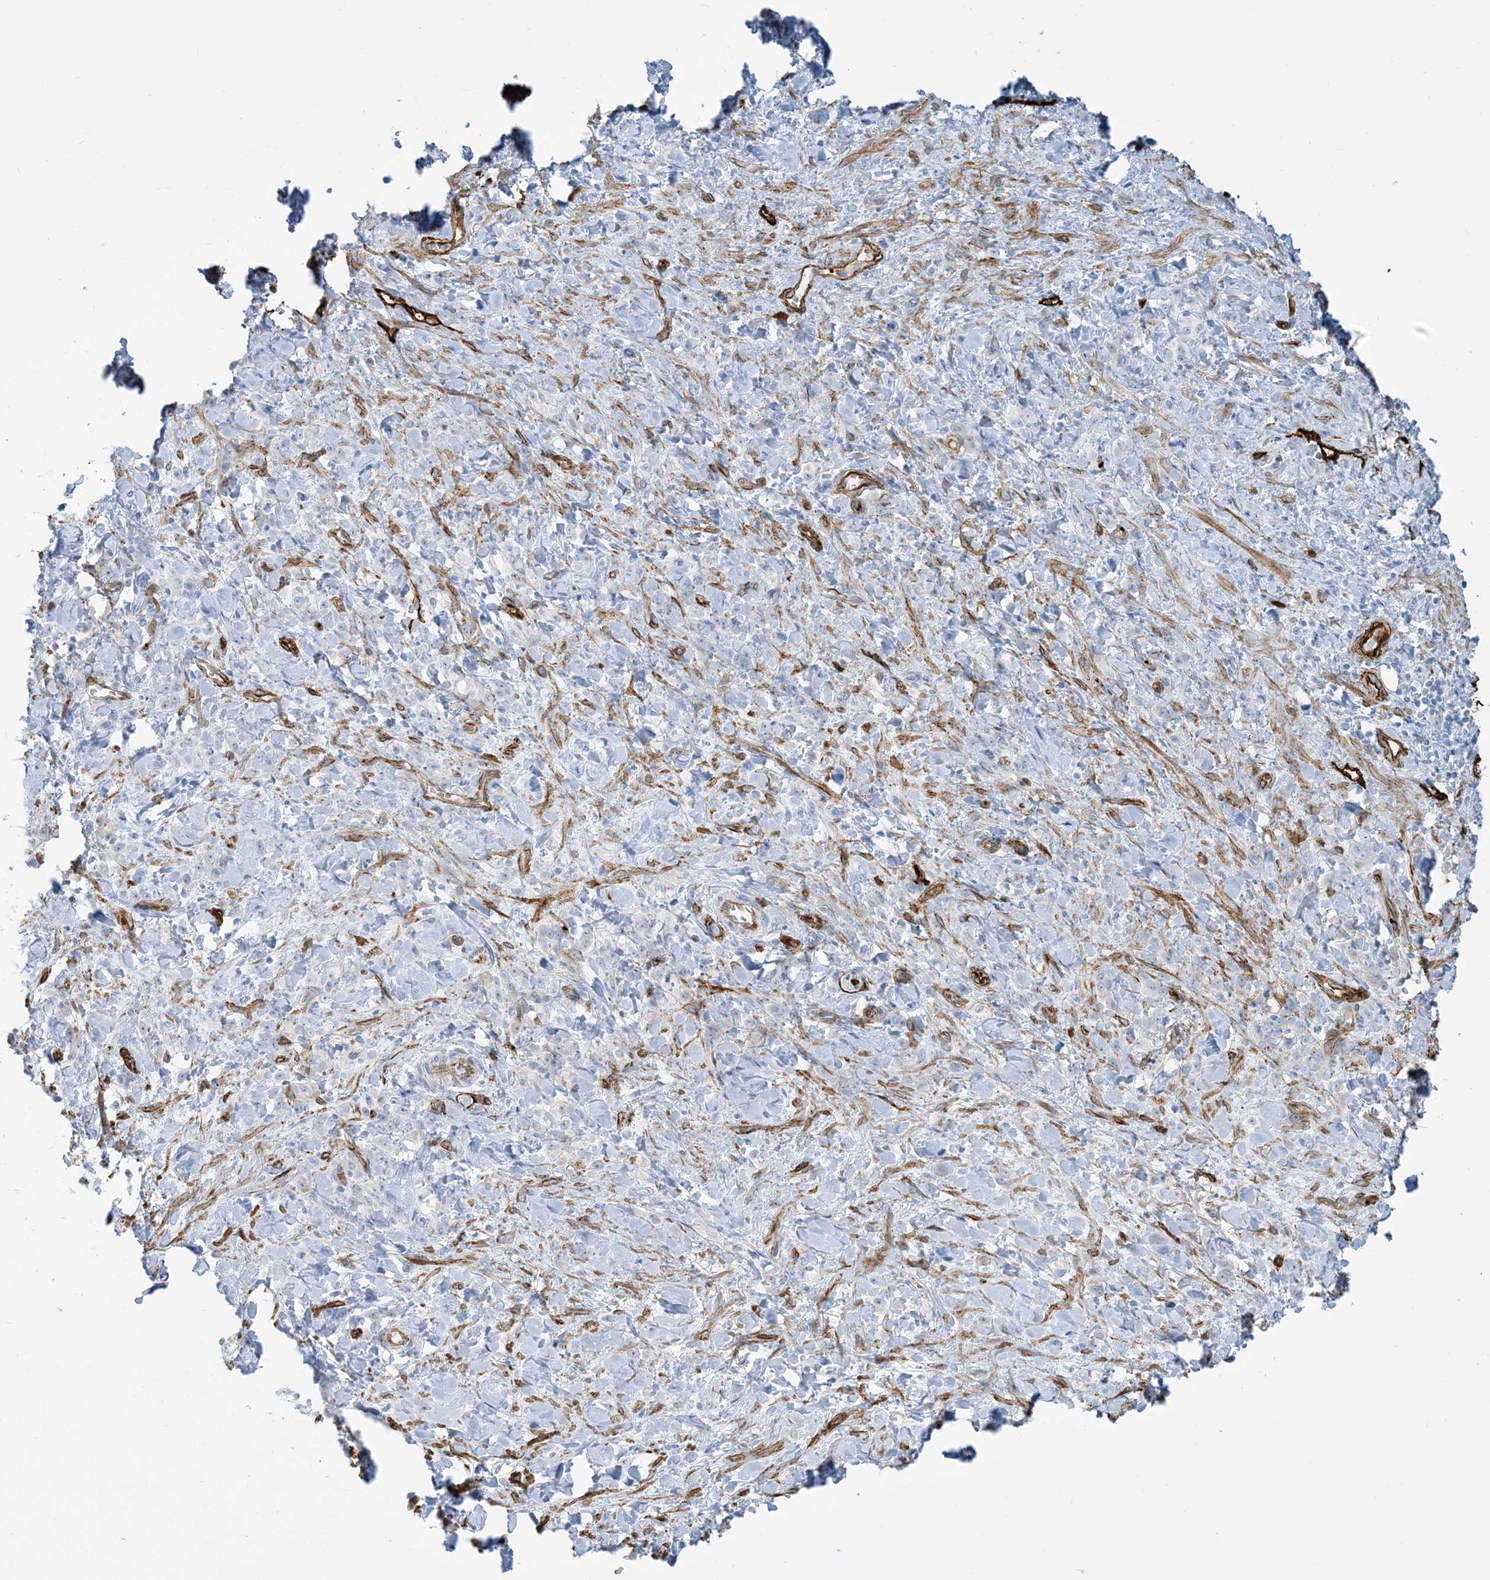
{"staining": {"intensity": "negative", "quantity": "none", "location": "none"}, "tissue": "stomach cancer", "cell_type": "Tumor cells", "image_type": "cancer", "snomed": [{"axis": "morphology", "description": "Normal tissue, NOS"}, {"axis": "morphology", "description": "Adenocarcinoma, NOS"}, {"axis": "topography", "description": "Stomach"}], "caption": "Adenocarcinoma (stomach) stained for a protein using immunohistochemistry (IHC) exhibits no staining tumor cells.", "gene": "EPS8L3", "patient": {"sex": "male", "age": 82}}